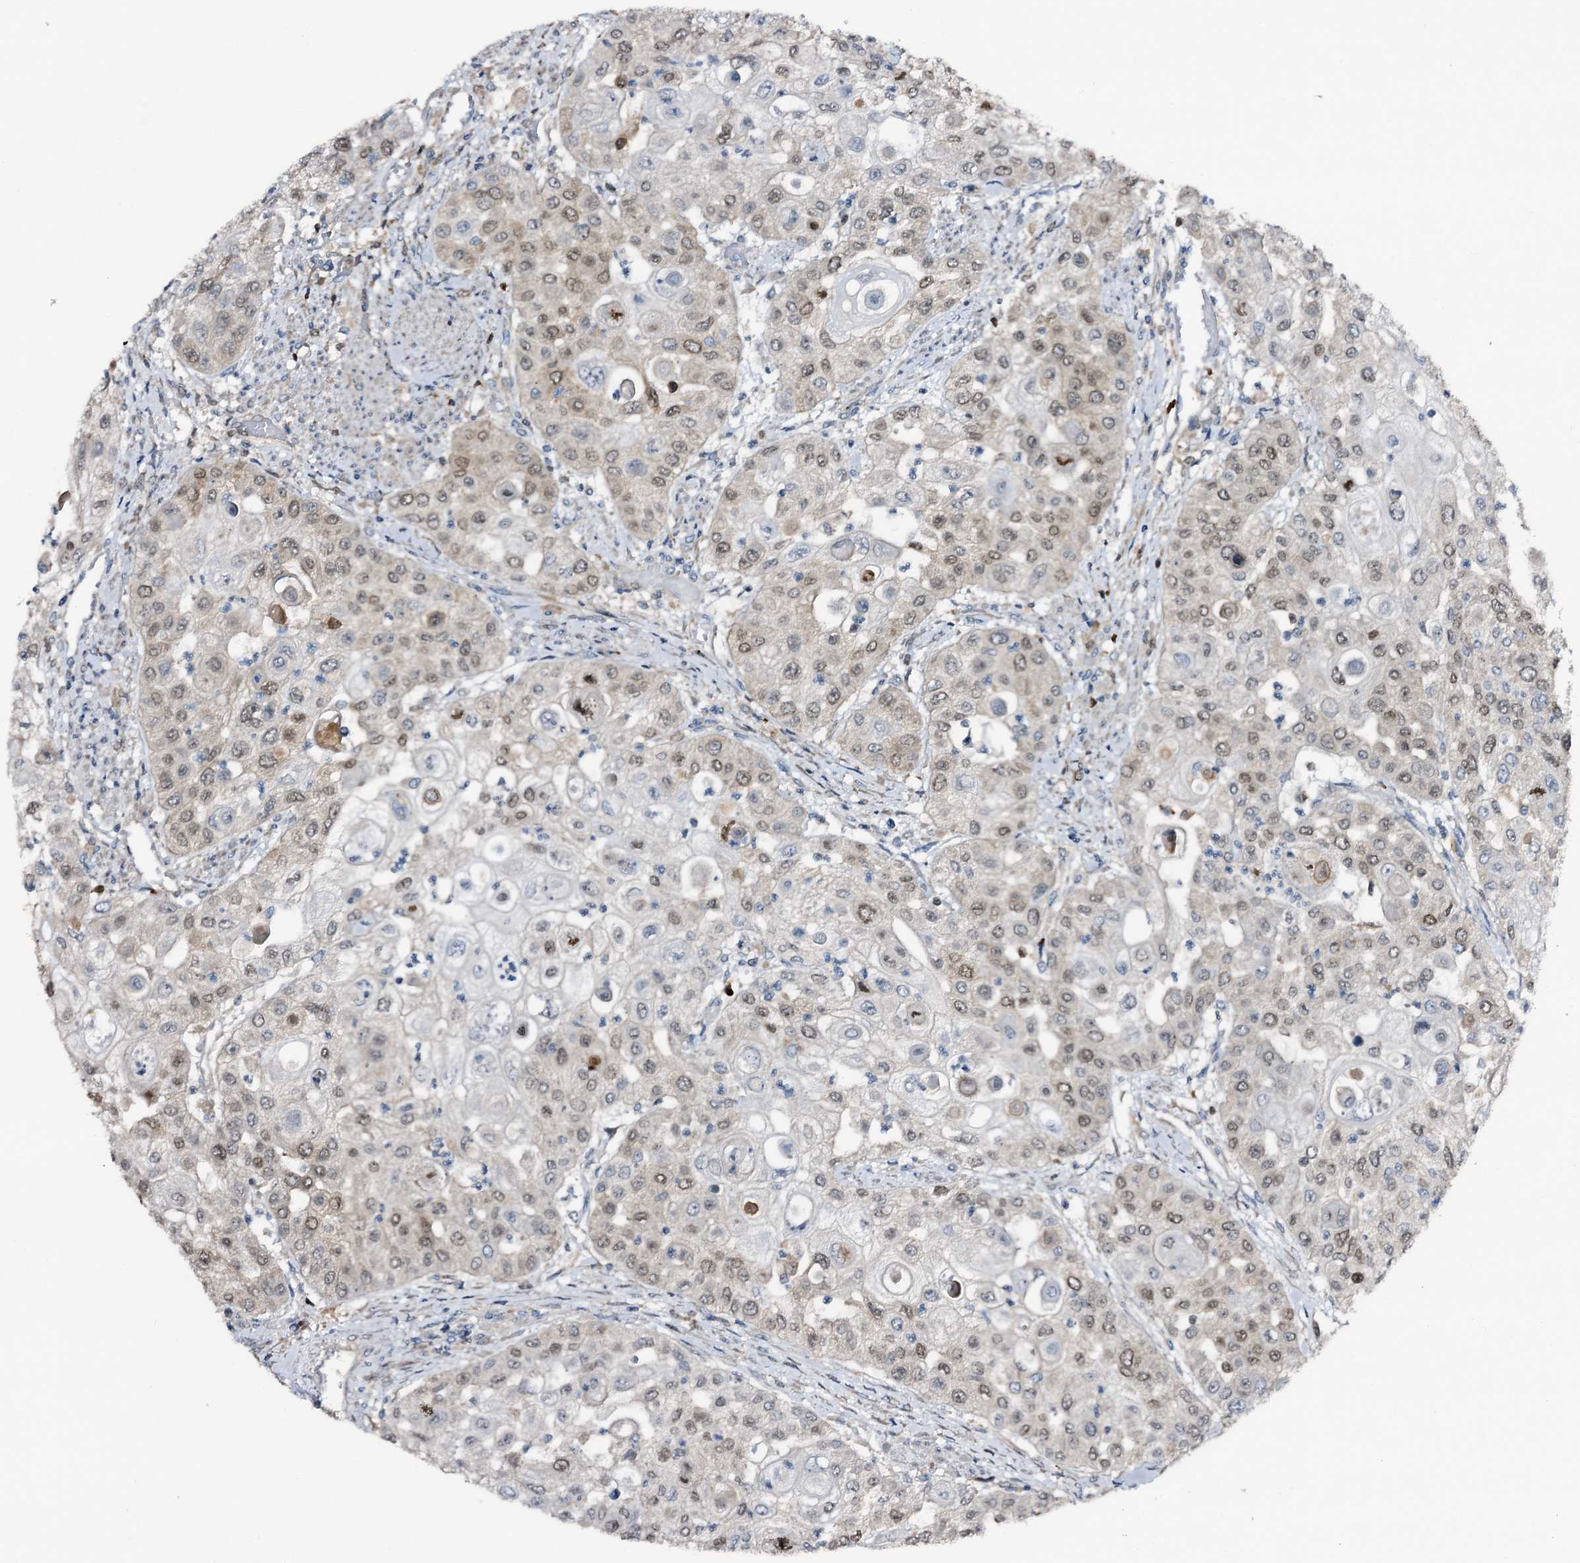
{"staining": {"intensity": "weak", "quantity": "25%-75%", "location": "nuclear"}, "tissue": "urothelial cancer", "cell_type": "Tumor cells", "image_type": "cancer", "snomed": [{"axis": "morphology", "description": "Urothelial carcinoma, High grade"}, {"axis": "topography", "description": "Urinary bladder"}], "caption": "DAB (3,3'-diaminobenzidine) immunohistochemical staining of human urothelial cancer displays weak nuclear protein expression in approximately 25%-75% of tumor cells.", "gene": "NCAPD2", "patient": {"sex": "female", "age": 79}}